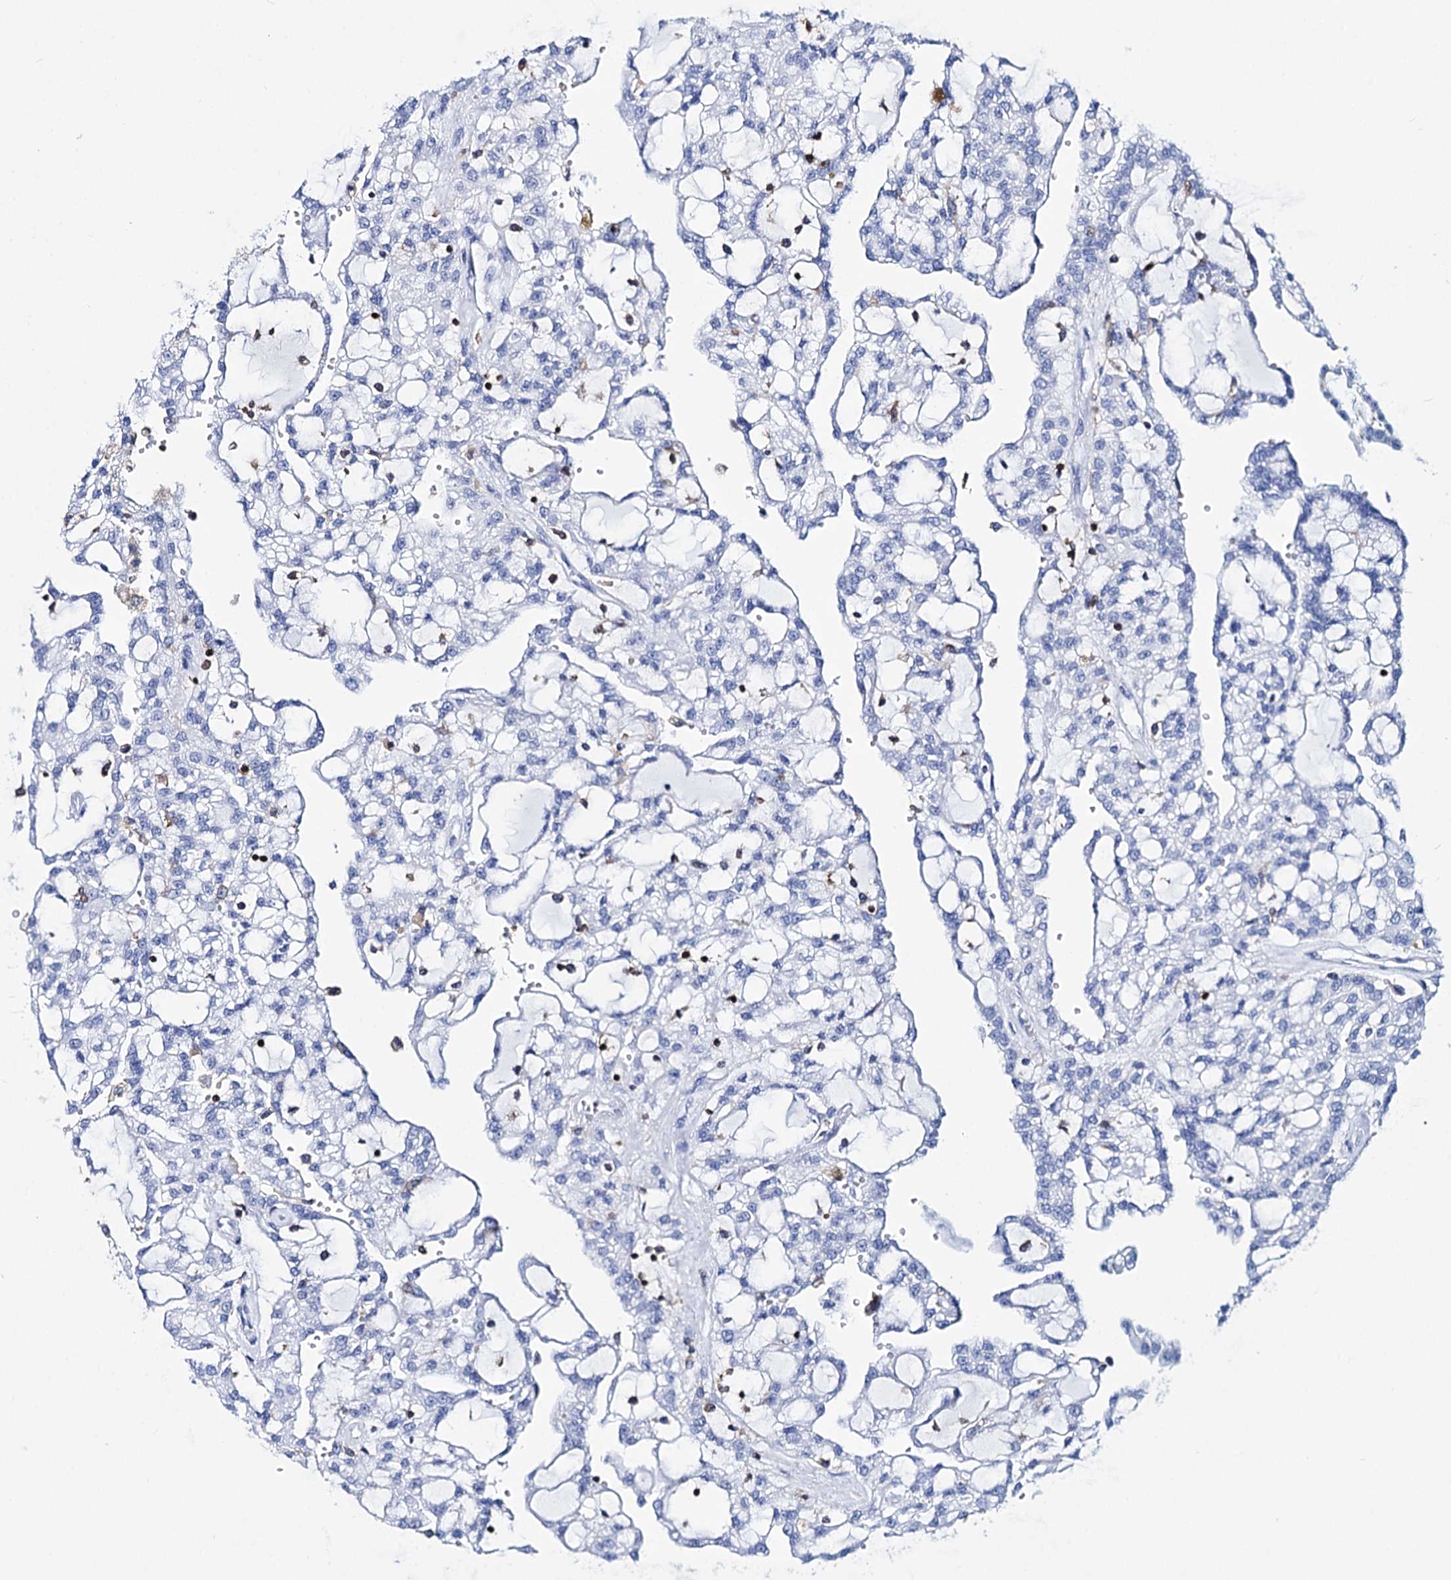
{"staining": {"intensity": "negative", "quantity": "none", "location": "none"}, "tissue": "renal cancer", "cell_type": "Tumor cells", "image_type": "cancer", "snomed": [{"axis": "morphology", "description": "Adenocarcinoma, NOS"}, {"axis": "topography", "description": "Kidney"}], "caption": "Adenocarcinoma (renal) stained for a protein using IHC demonstrates no expression tumor cells.", "gene": "DEF6", "patient": {"sex": "male", "age": 63}}